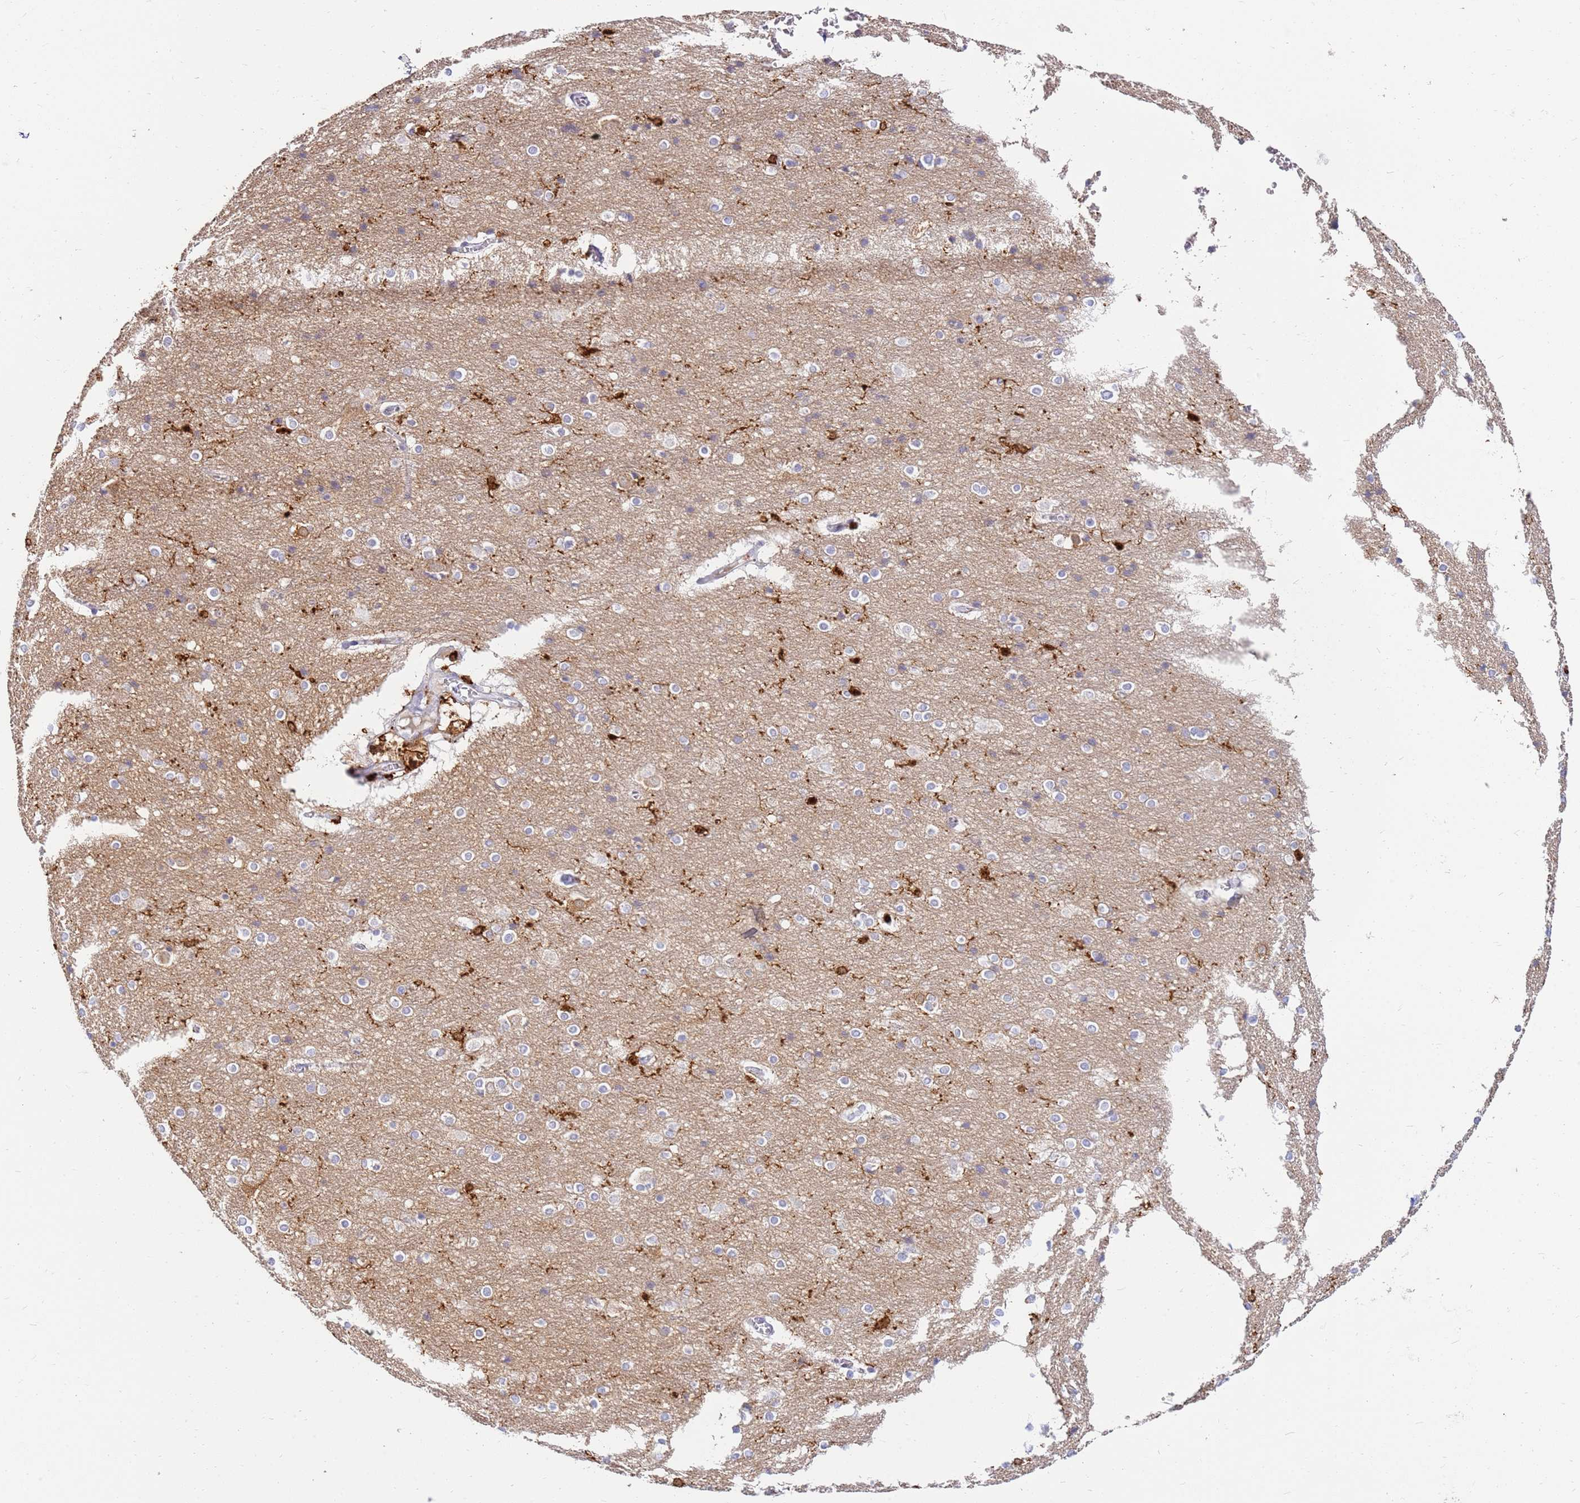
{"staining": {"intensity": "negative", "quantity": "none", "location": "none"}, "tissue": "cerebral cortex", "cell_type": "Endothelial cells", "image_type": "normal", "snomed": [{"axis": "morphology", "description": "Normal tissue, NOS"}, {"axis": "topography", "description": "Cerebral cortex"}], "caption": "Immunohistochemistry (IHC) micrograph of unremarkable cerebral cortex: cerebral cortex stained with DAB demonstrates no significant protein expression in endothelial cells. The staining is performed using DAB brown chromogen with nuclei counter-stained in using hematoxylin.", "gene": "CORO1A", "patient": {"sex": "male", "age": 54}}